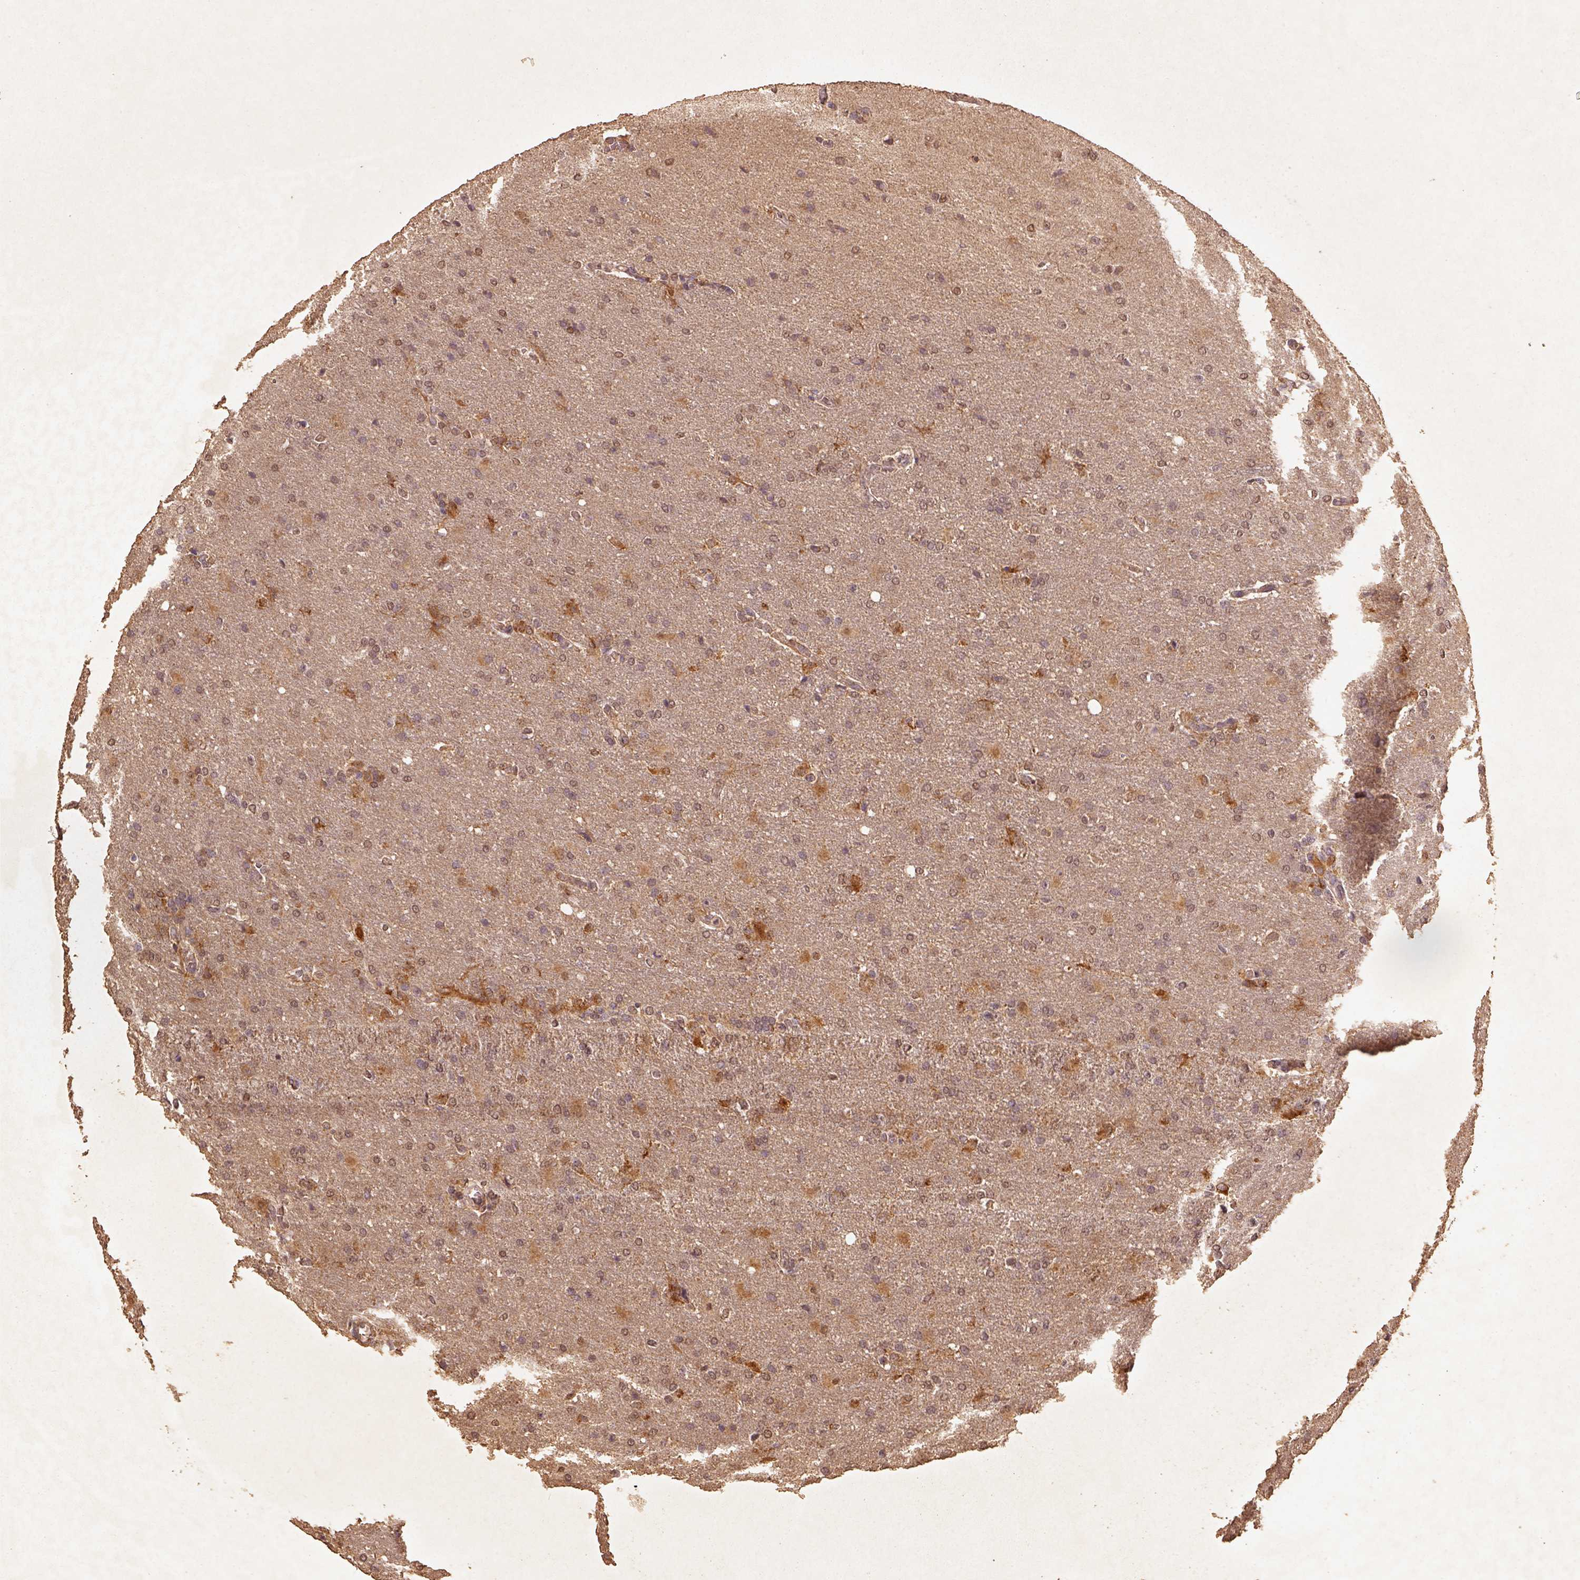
{"staining": {"intensity": "negative", "quantity": "none", "location": "none"}, "tissue": "glioma", "cell_type": "Tumor cells", "image_type": "cancer", "snomed": [{"axis": "morphology", "description": "Glioma, malignant, High grade"}, {"axis": "topography", "description": "Brain"}], "caption": "This is an immunohistochemistry (IHC) micrograph of human glioma. There is no staining in tumor cells.", "gene": "AP2B1", "patient": {"sex": "male", "age": 68}}